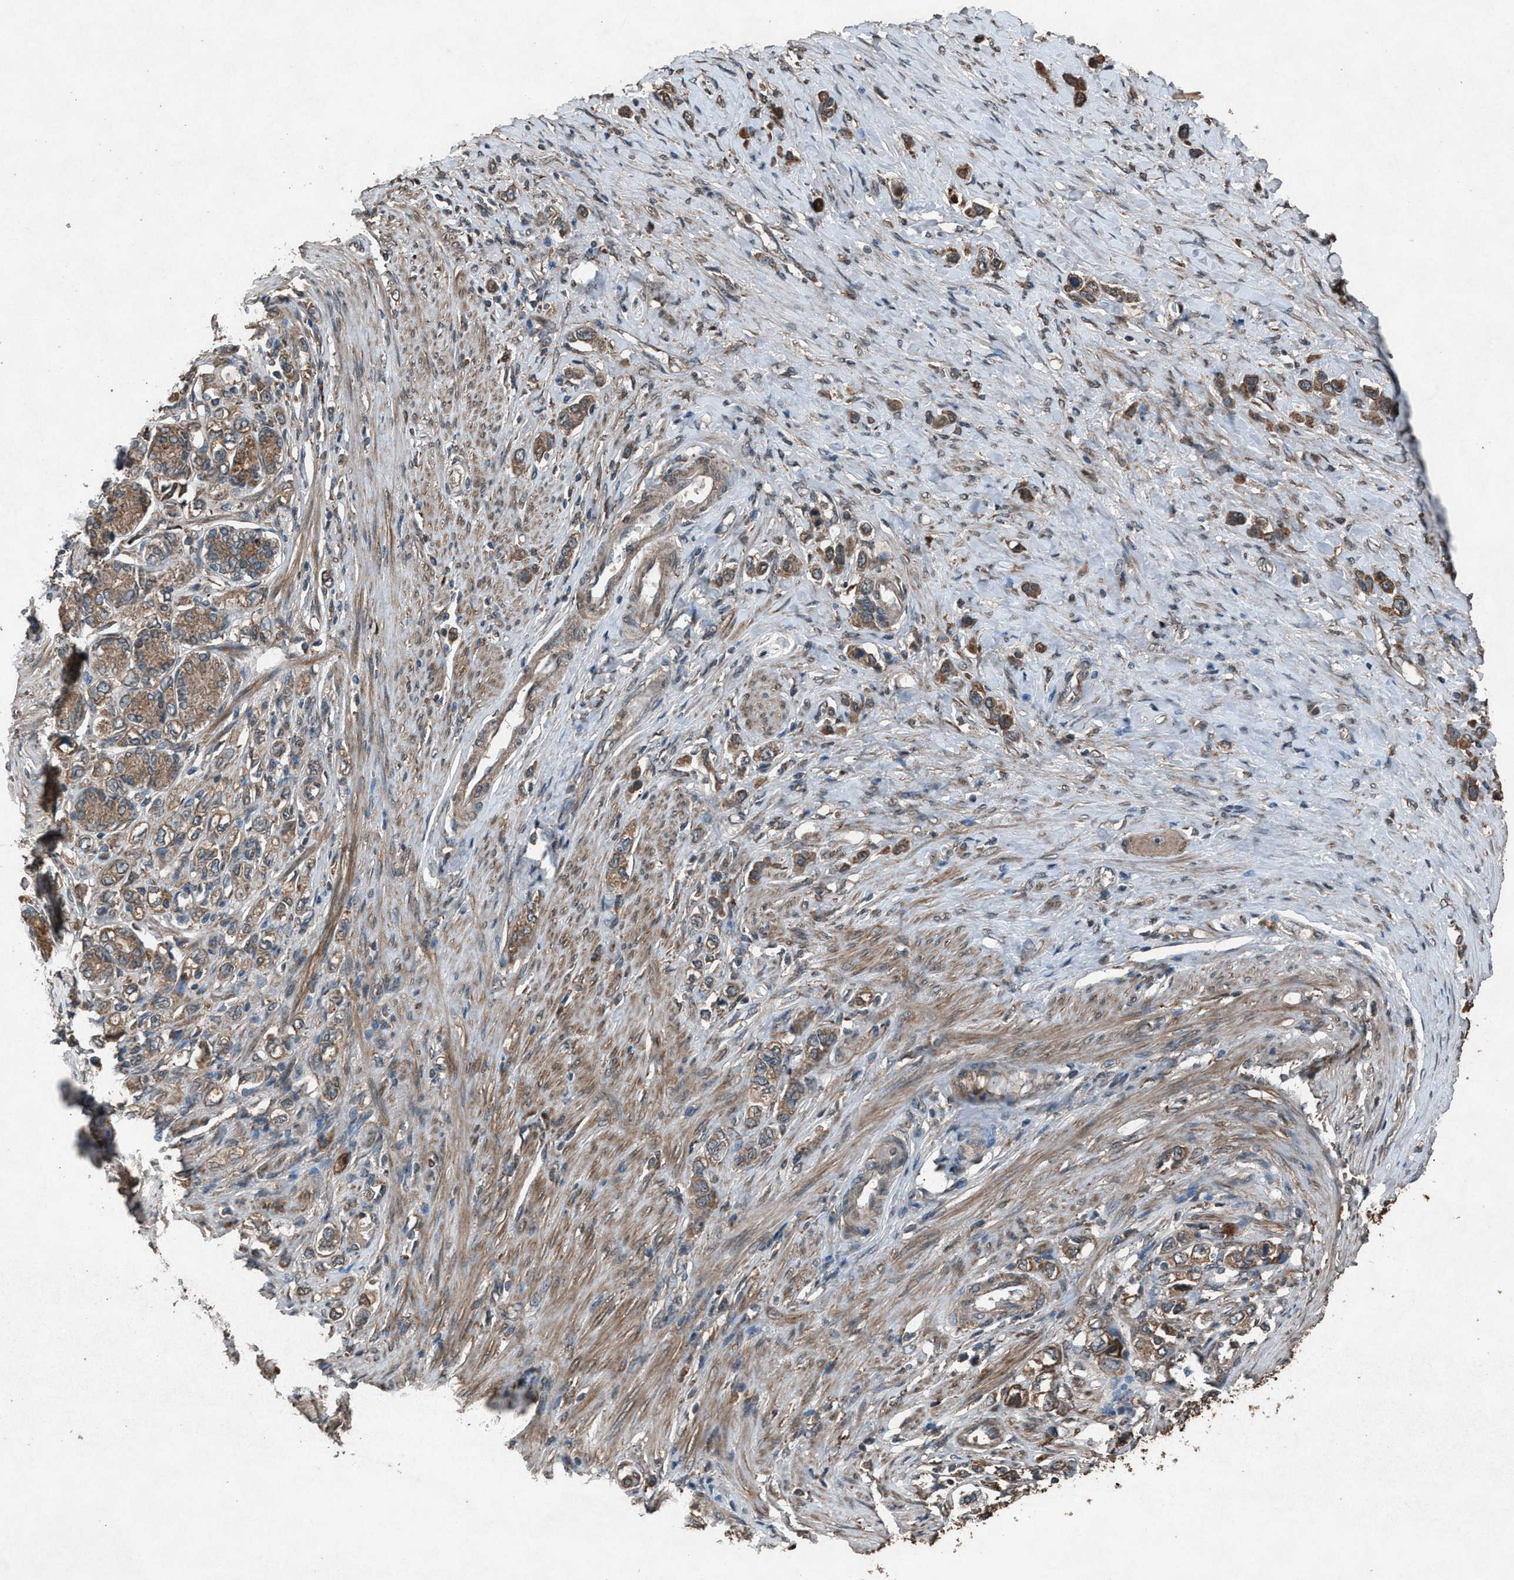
{"staining": {"intensity": "moderate", "quantity": ">75%", "location": "cytoplasmic/membranous"}, "tissue": "stomach cancer", "cell_type": "Tumor cells", "image_type": "cancer", "snomed": [{"axis": "morphology", "description": "Adenocarcinoma, NOS"}, {"axis": "topography", "description": "Stomach"}], "caption": "Immunohistochemistry photomicrograph of stomach adenocarcinoma stained for a protein (brown), which displays medium levels of moderate cytoplasmic/membranous staining in approximately >75% of tumor cells.", "gene": "CALR", "patient": {"sex": "female", "age": 65}}